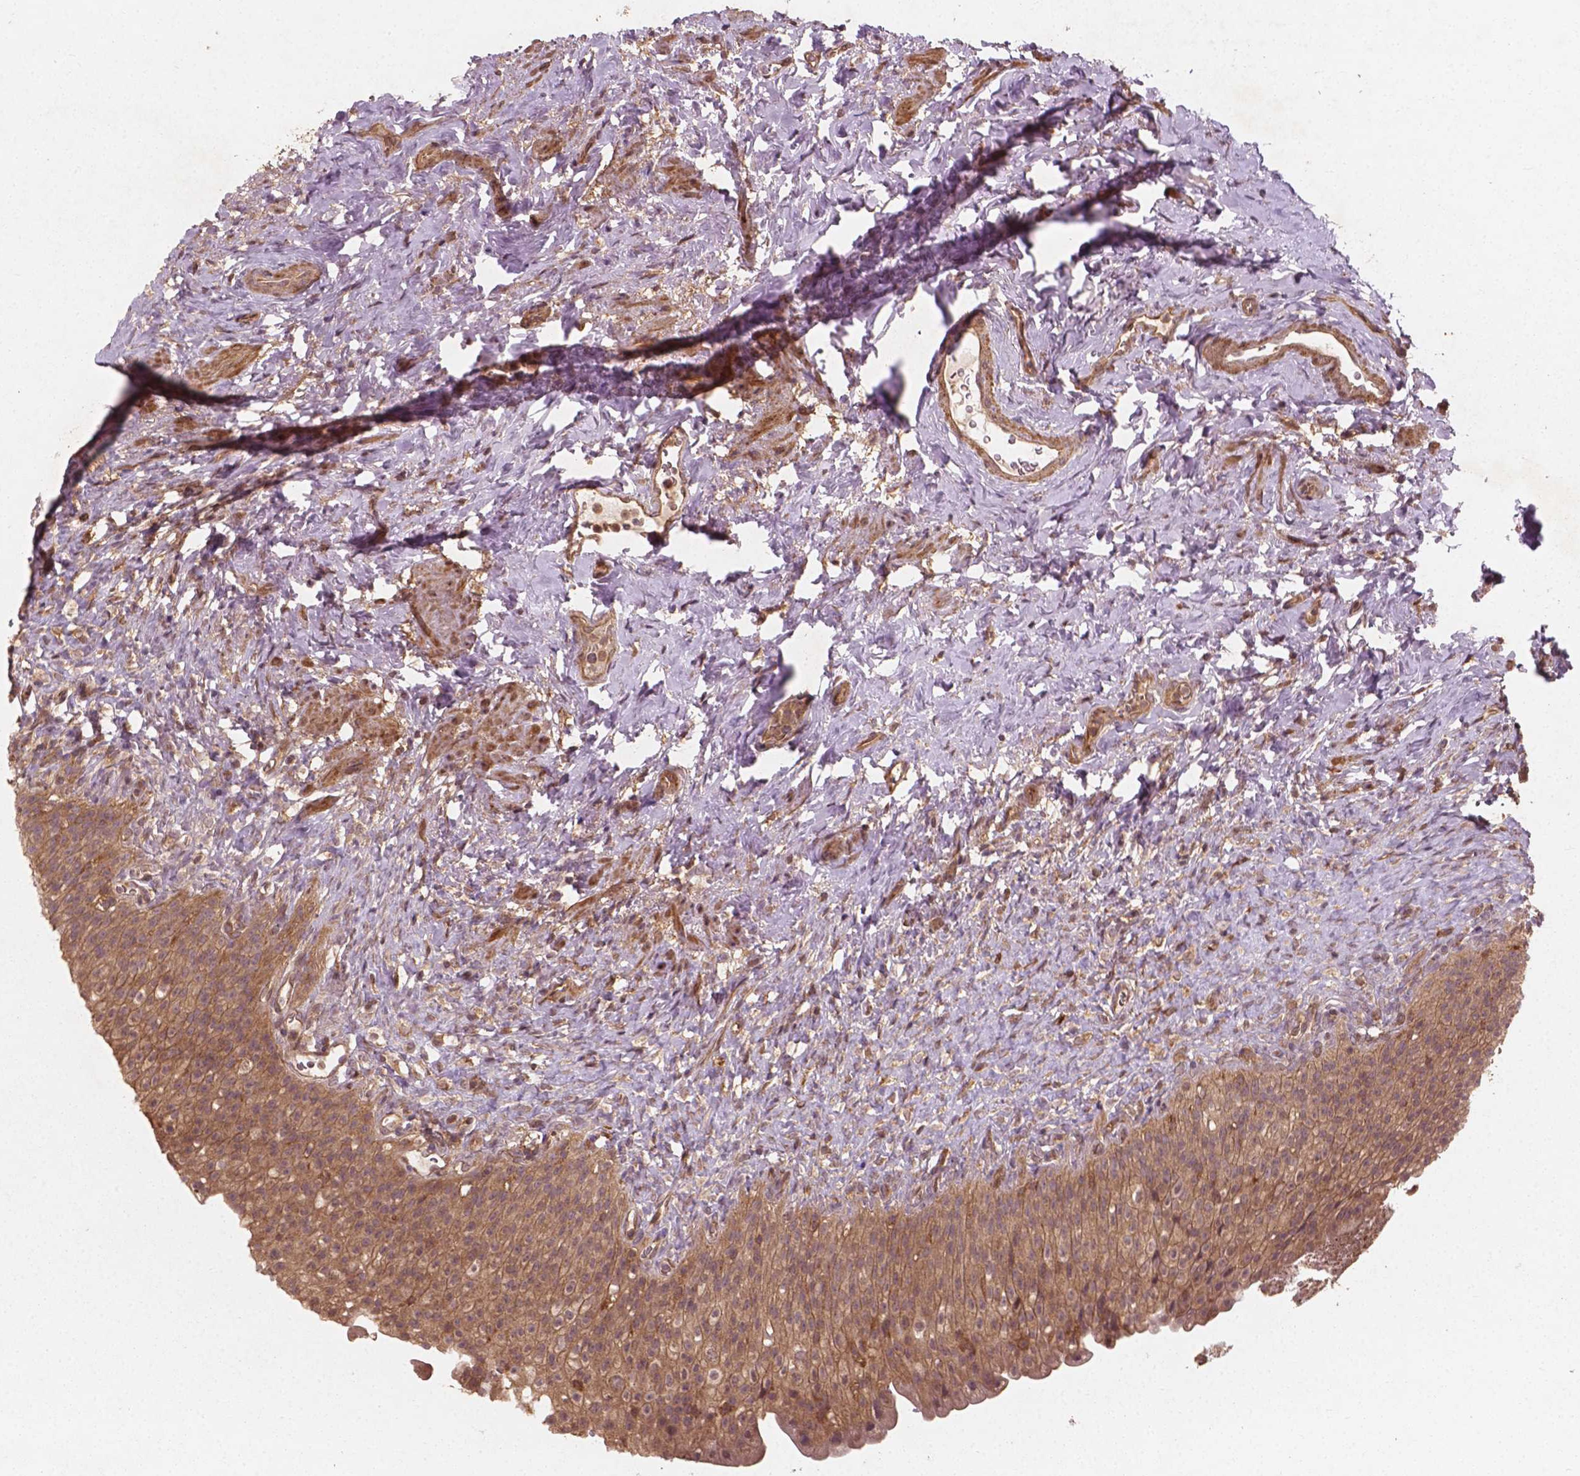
{"staining": {"intensity": "moderate", "quantity": ">75%", "location": "cytoplasmic/membranous"}, "tissue": "urinary bladder", "cell_type": "Urothelial cells", "image_type": "normal", "snomed": [{"axis": "morphology", "description": "Normal tissue, NOS"}, {"axis": "topography", "description": "Urinary bladder"}, {"axis": "topography", "description": "Prostate"}], "caption": "IHC (DAB) staining of normal human urinary bladder reveals moderate cytoplasmic/membranous protein expression in approximately >75% of urothelial cells.", "gene": "CYFIP1", "patient": {"sex": "male", "age": 76}}